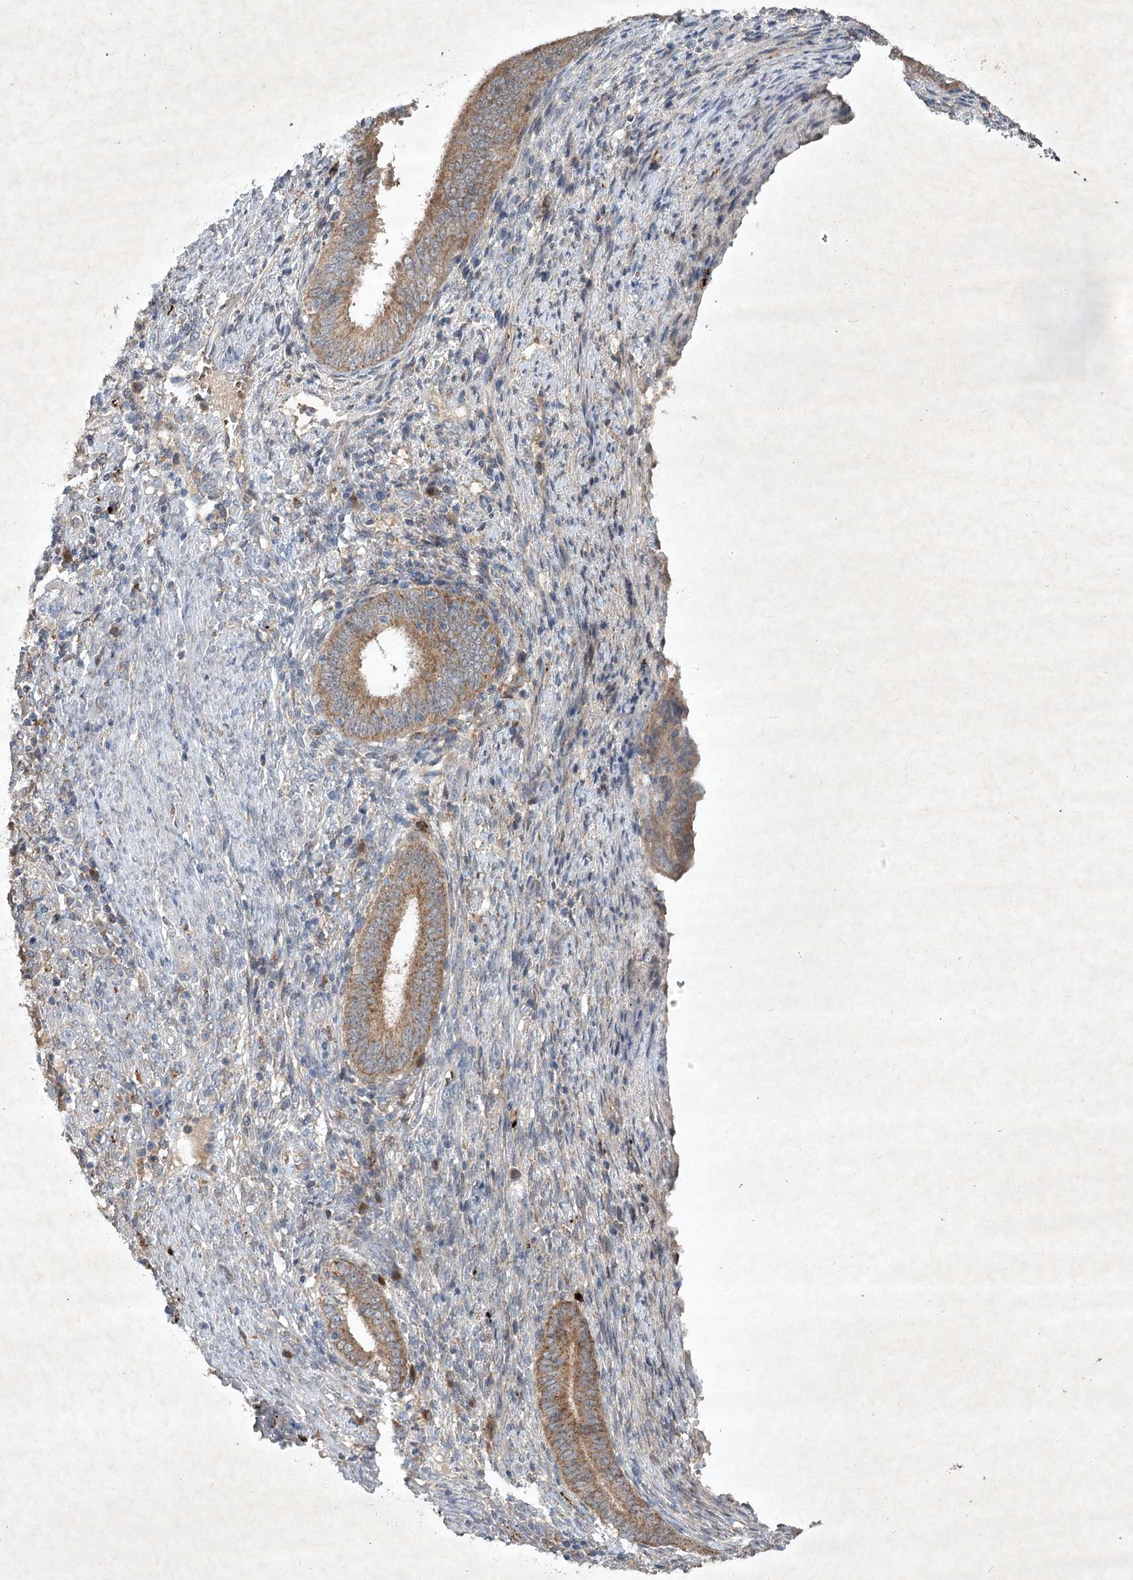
{"staining": {"intensity": "moderate", "quantity": ">75%", "location": "cytoplasmic/membranous"}, "tissue": "endometrial cancer", "cell_type": "Tumor cells", "image_type": "cancer", "snomed": [{"axis": "morphology", "description": "Adenocarcinoma, NOS"}, {"axis": "topography", "description": "Endometrium"}], "caption": "IHC histopathology image of neoplastic tissue: human endometrial cancer (adenocarcinoma) stained using IHC shows medium levels of moderate protein expression localized specifically in the cytoplasmic/membranous of tumor cells, appearing as a cytoplasmic/membranous brown color.", "gene": "PYROXD2", "patient": {"sex": "female", "age": 51}}